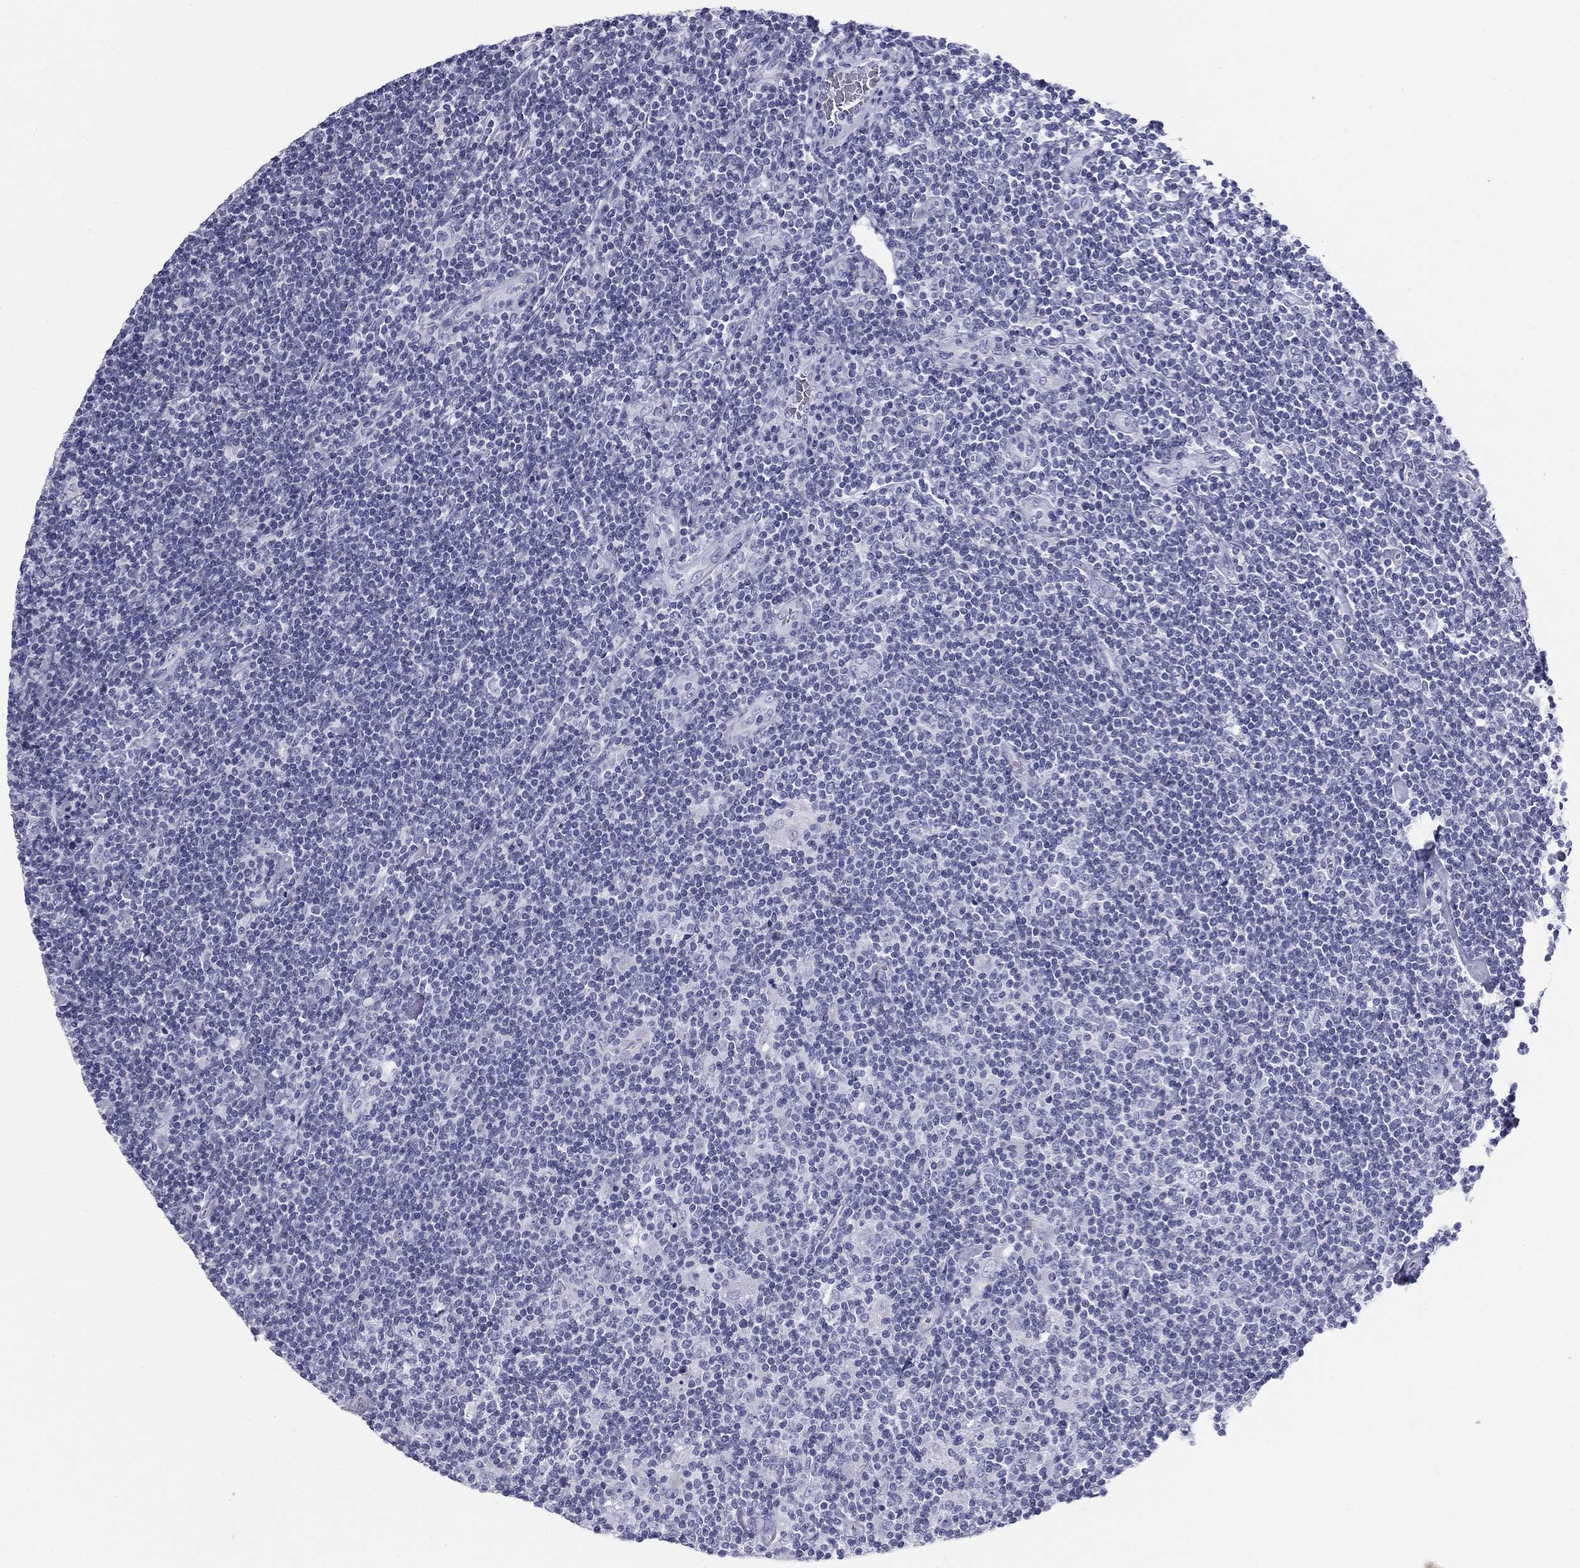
{"staining": {"intensity": "negative", "quantity": "none", "location": "none"}, "tissue": "lymphoma", "cell_type": "Tumor cells", "image_type": "cancer", "snomed": [{"axis": "morphology", "description": "Hodgkin's disease, NOS"}, {"axis": "topography", "description": "Lymph node"}], "caption": "This histopathology image is of lymphoma stained with IHC to label a protein in brown with the nuclei are counter-stained blue. There is no expression in tumor cells.", "gene": "ZP2", "patient": {"sex": "male", "age": 40}}